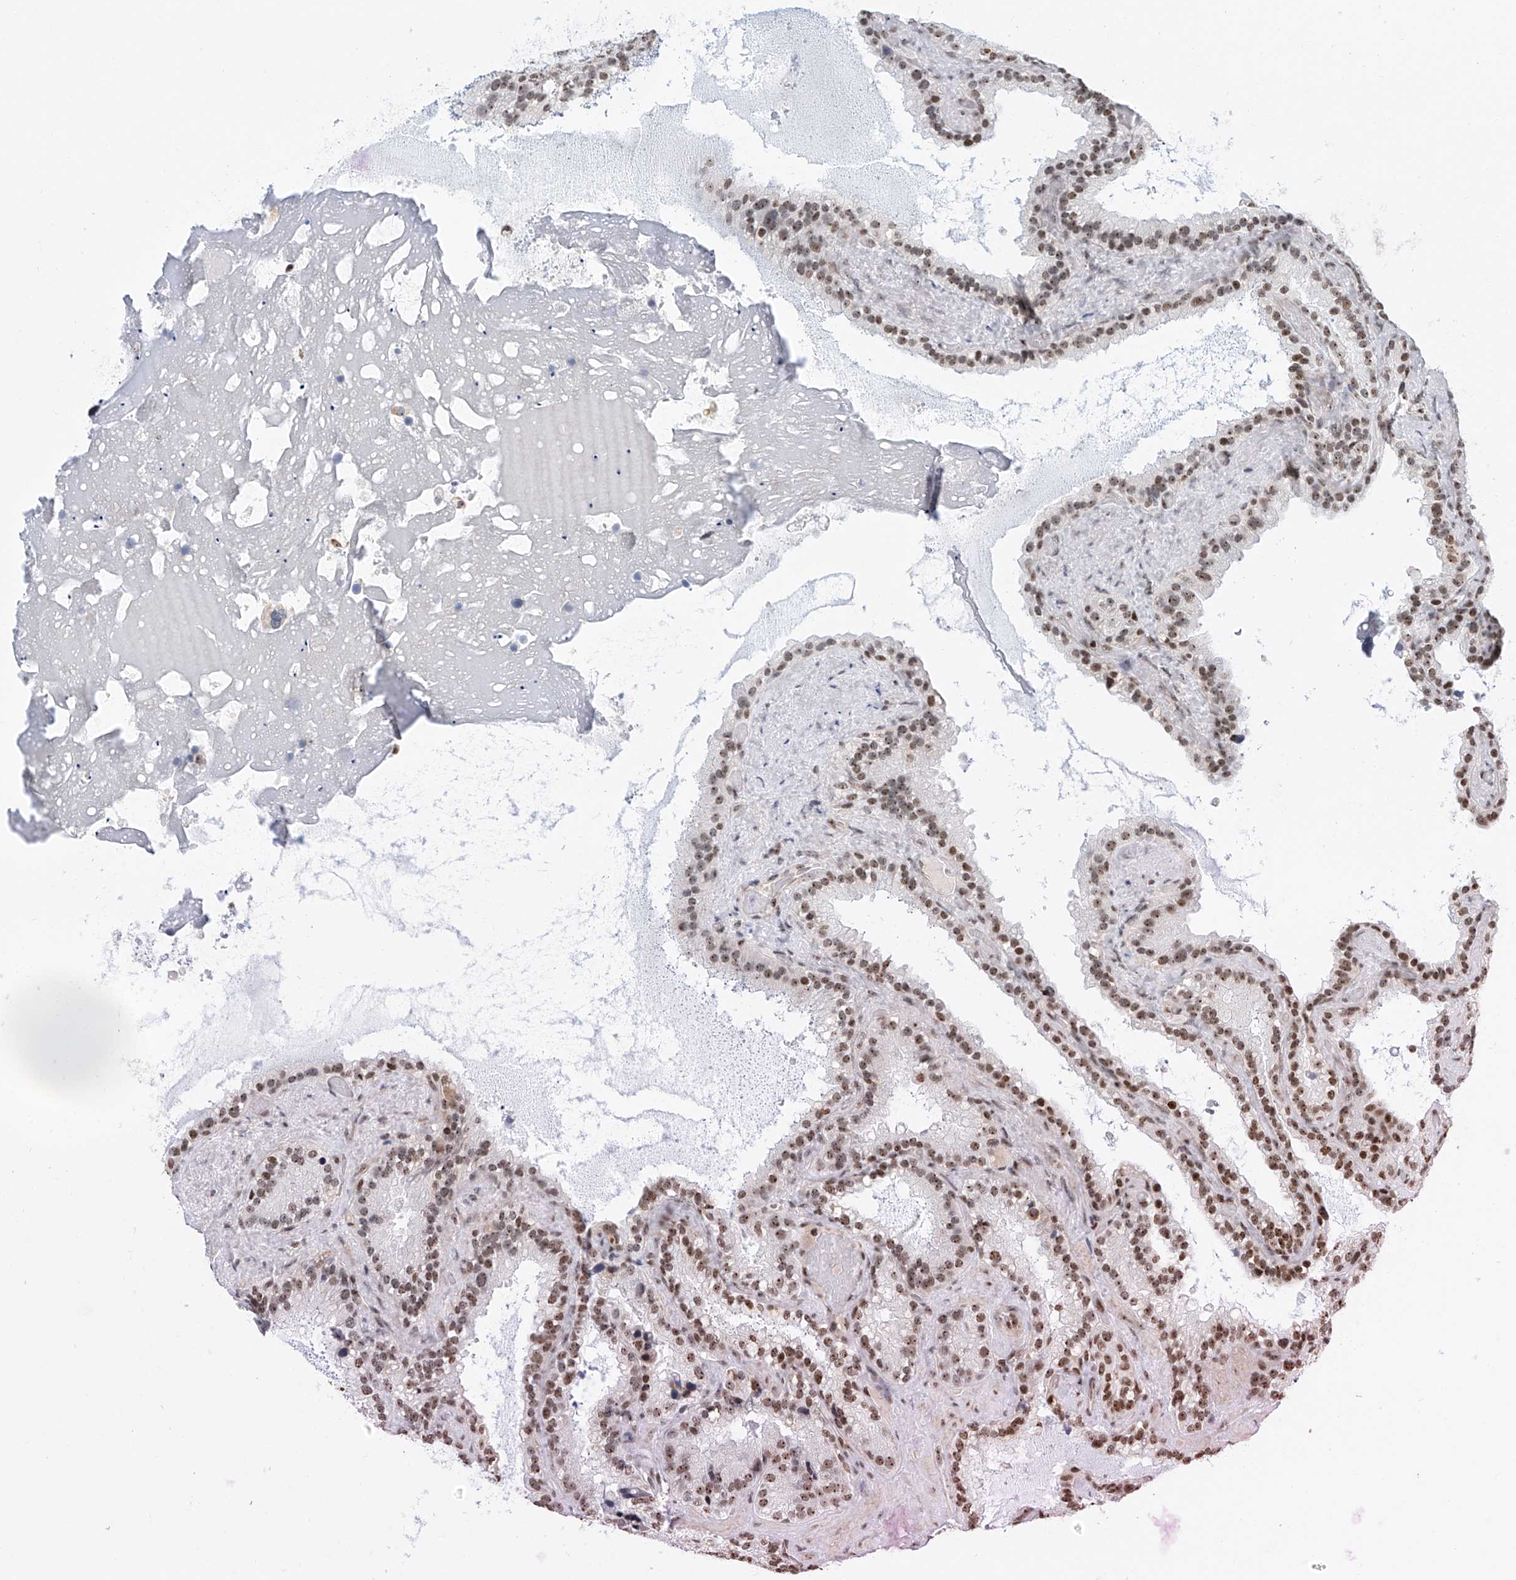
{"staining": {"intensity": "moderate", "quantity": ">75%", "location": "nuclear"}, "tissue": "seminal vesicle", "cell_type": "Glandular cells", "image_type": "normal", "snomed": [{"axis": "morphology", "description": "Normal tissue, NOS"}, {"axis": "topography", "description": "Prostate"}, {"axis": "topography", "description": "Seminal veicle"}], "caption": "Moderate nuclear expression for a protein is identified in approximately >75% of glandular cells of unremarkable seminal vesicle using IHC.", "gene": "PRUNE2", "patient": {"sex": "male", "age": 68}}